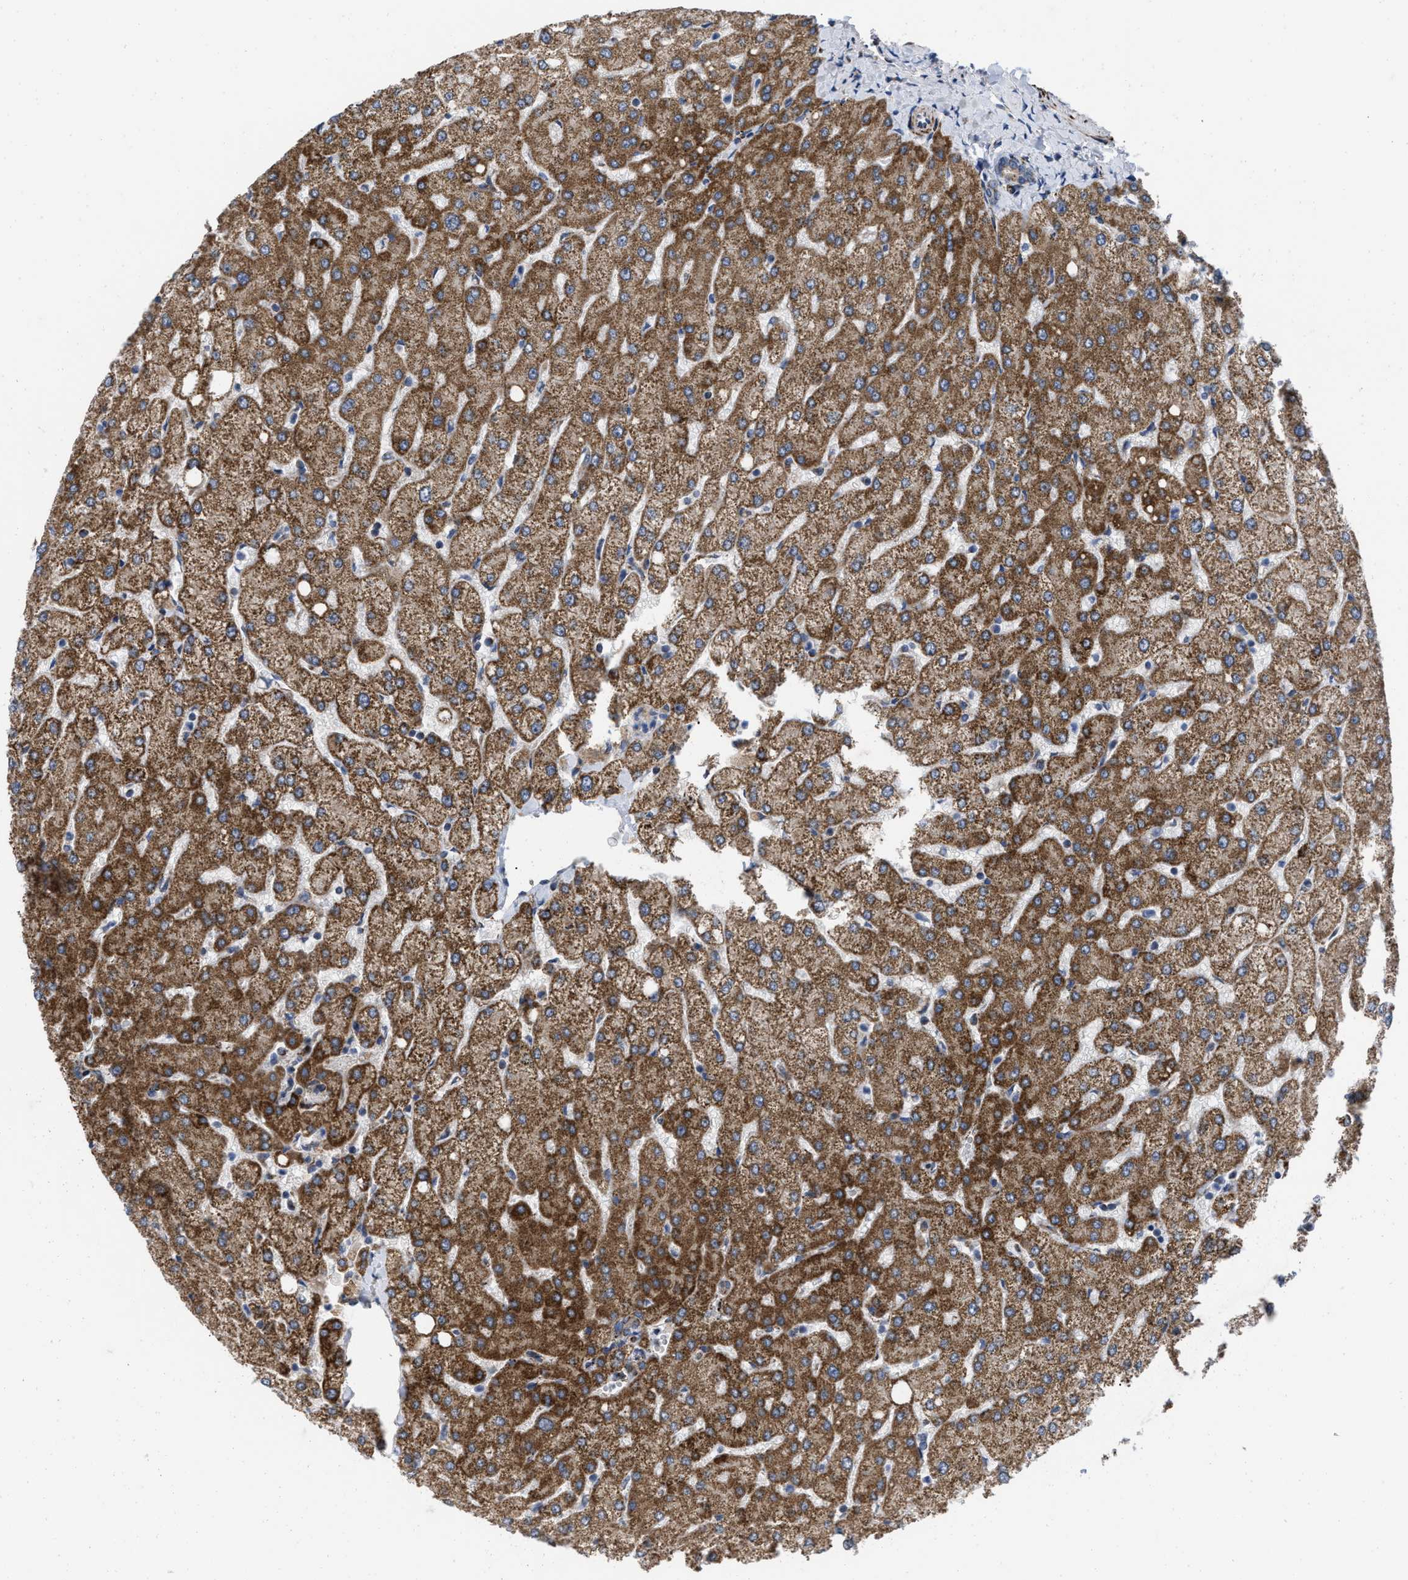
{"staining": {"intensity": "weak", "quantity": "25%-75%", "location": "cytoplasmic/membranous"}, "tissue": "liver", "cell_type": "Cholangiocytes", "image_type": "normal", "snomed": [{"axis": "morphology", "description": "Normal tissue, NOS"}, {"axis": "topography", "description": "Liver"}], "caption": "Protein expression by IHC shows weak cytoplasmic/membranous expression in approximately 25%-75% of cholangiocytes in unremarkable liver.", "gene": "AKAP1", "patient": {"sex": "female", "age": 54}}